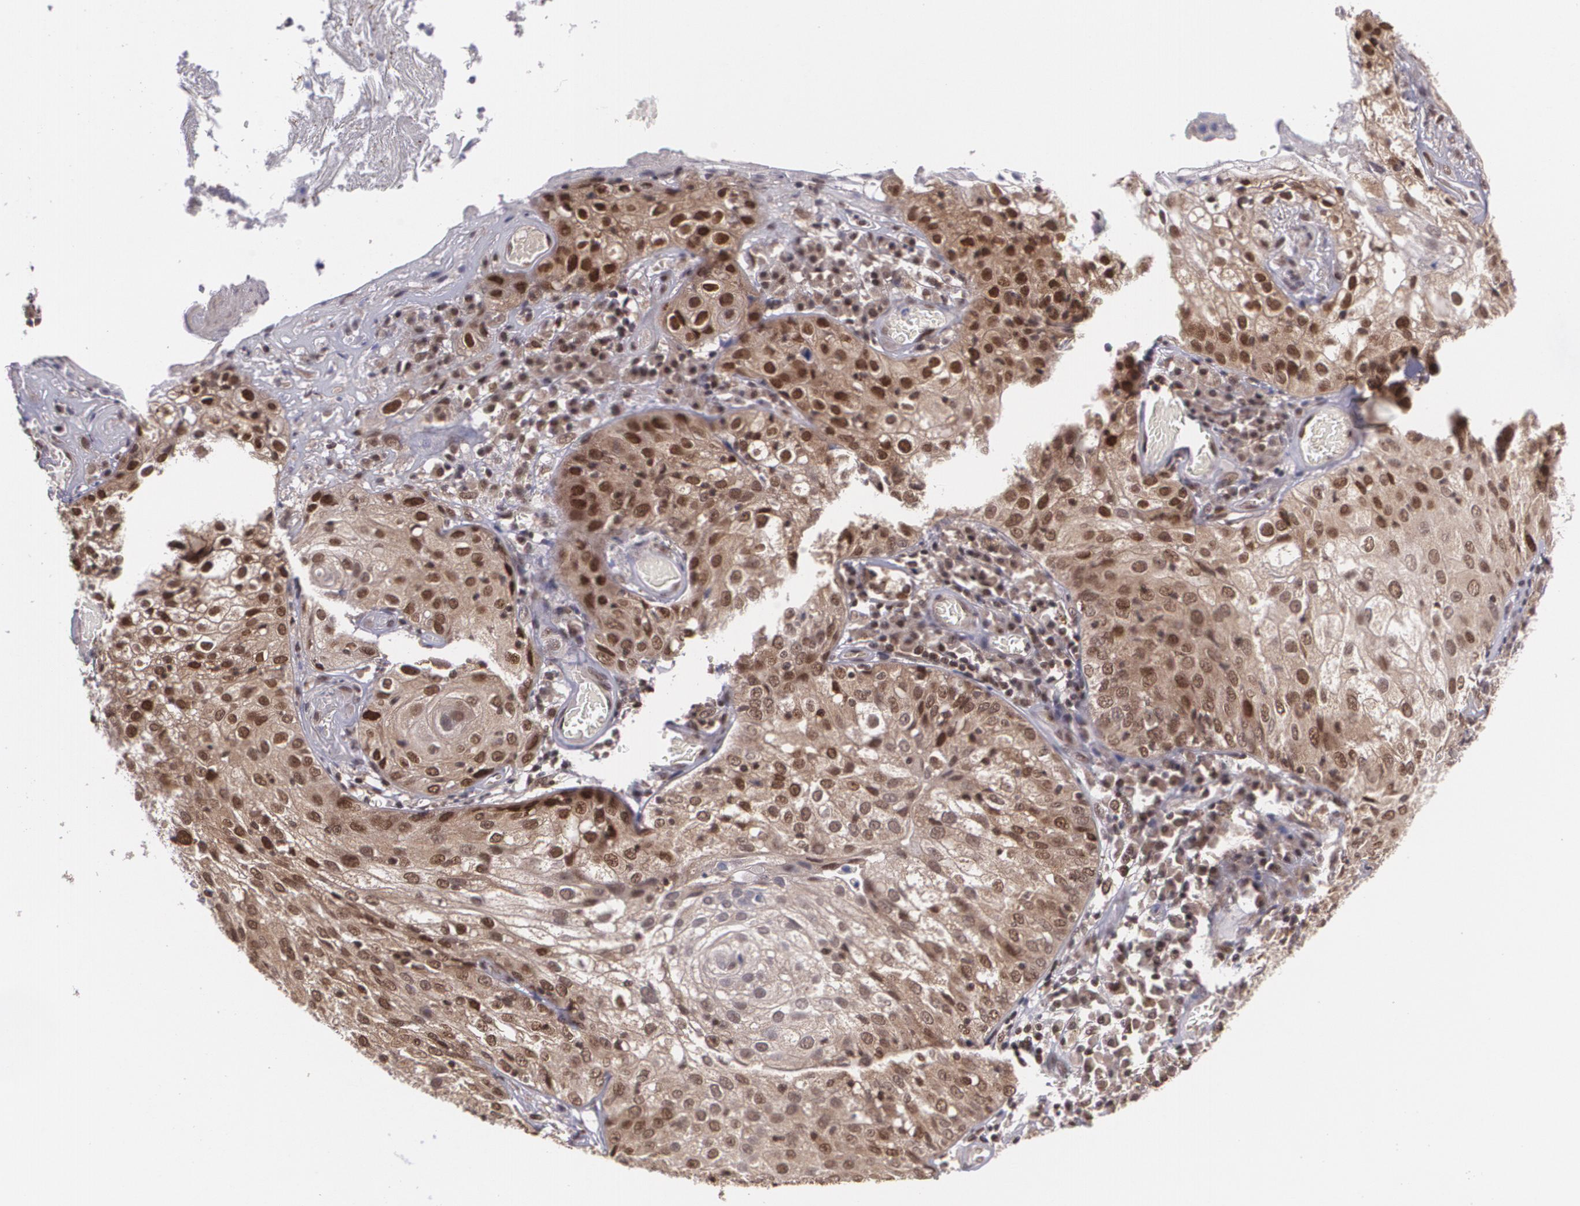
{"staining": {"intensity": "moderate", "quantity": "25%-75%", "location": "cytoplasmic/membranous,nuclear"}, "tissue": "skin cancer", "cell_type": "Tumor cells", "image_type": "cancer", "snomed": [{"axis": "morphology", "description": "Squamous cell carcinoma, NOS"}, {"axis": "topography", "description": "Skin"}], "caption": "IHC (DAB) staining of skin cancer exhibits moderate cytoplasmic/membranous and nuclear protein expression in approximately 25%-75% of tumor cells.", "gene": "CUL2", "patient": {"sex": "male", "age": 65}}